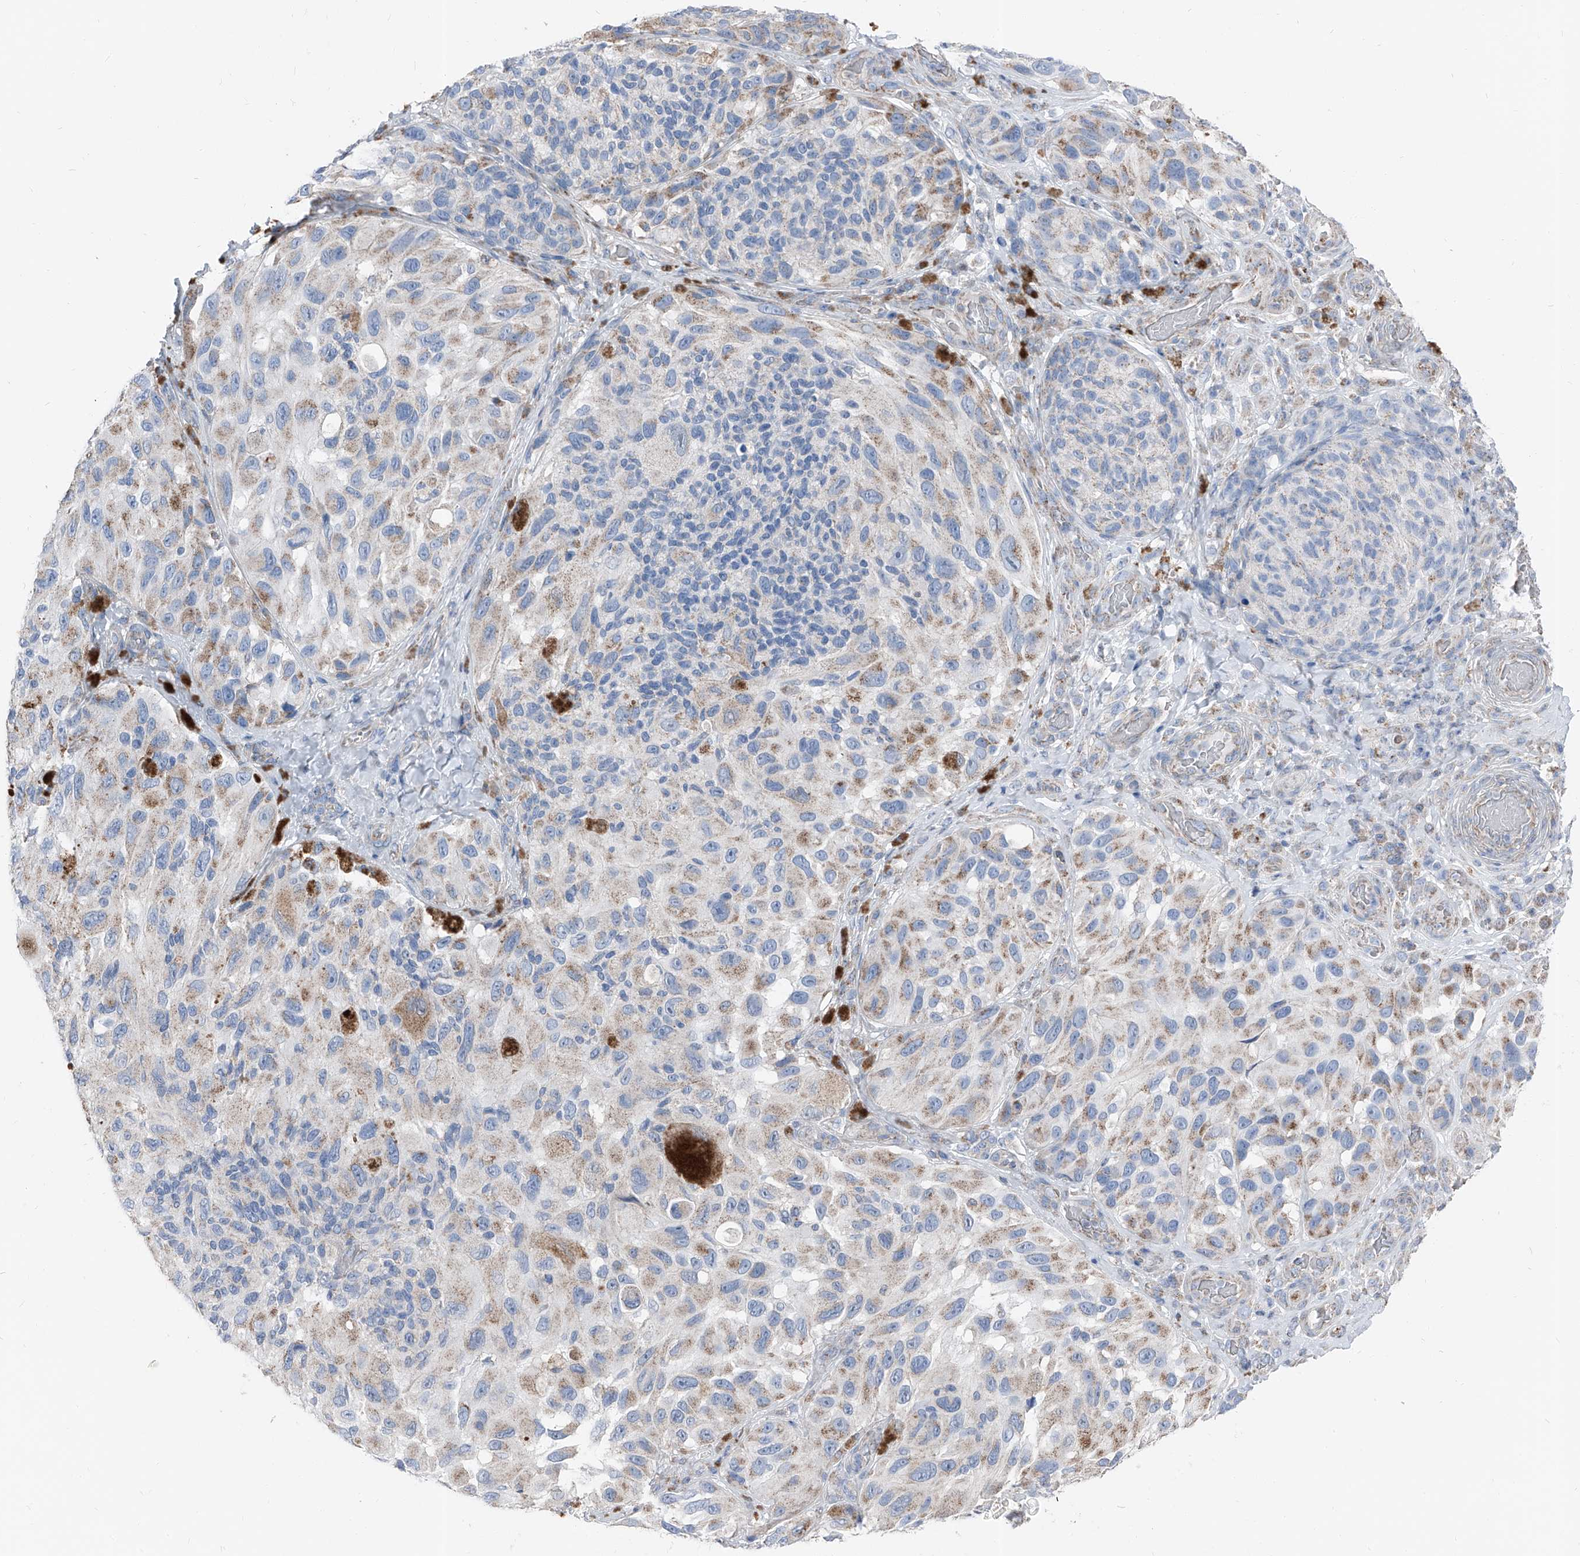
{"staining": {"intensity": "weak", "quantity": "25%-75%", "location": "cytoplasmic/membranous"}, "tissue": "melanoma", "cell_type": "Tumor cells", "image_type": "cancer", "snomed": [{"axis": "morphology", "description": "Malignant melanoma, NOS"}, {"axis": "topography", "description": "Skin"}], "caption": "The immunohistochemical stain shows weak cytoplasmic/membranous staining in tumor cells of malignant melanoma tissue. (Brightfield microscopy of DAB IHC at high magnification).", "gene": "AGPS", "patient": {"sex": "female", "age": 73}}